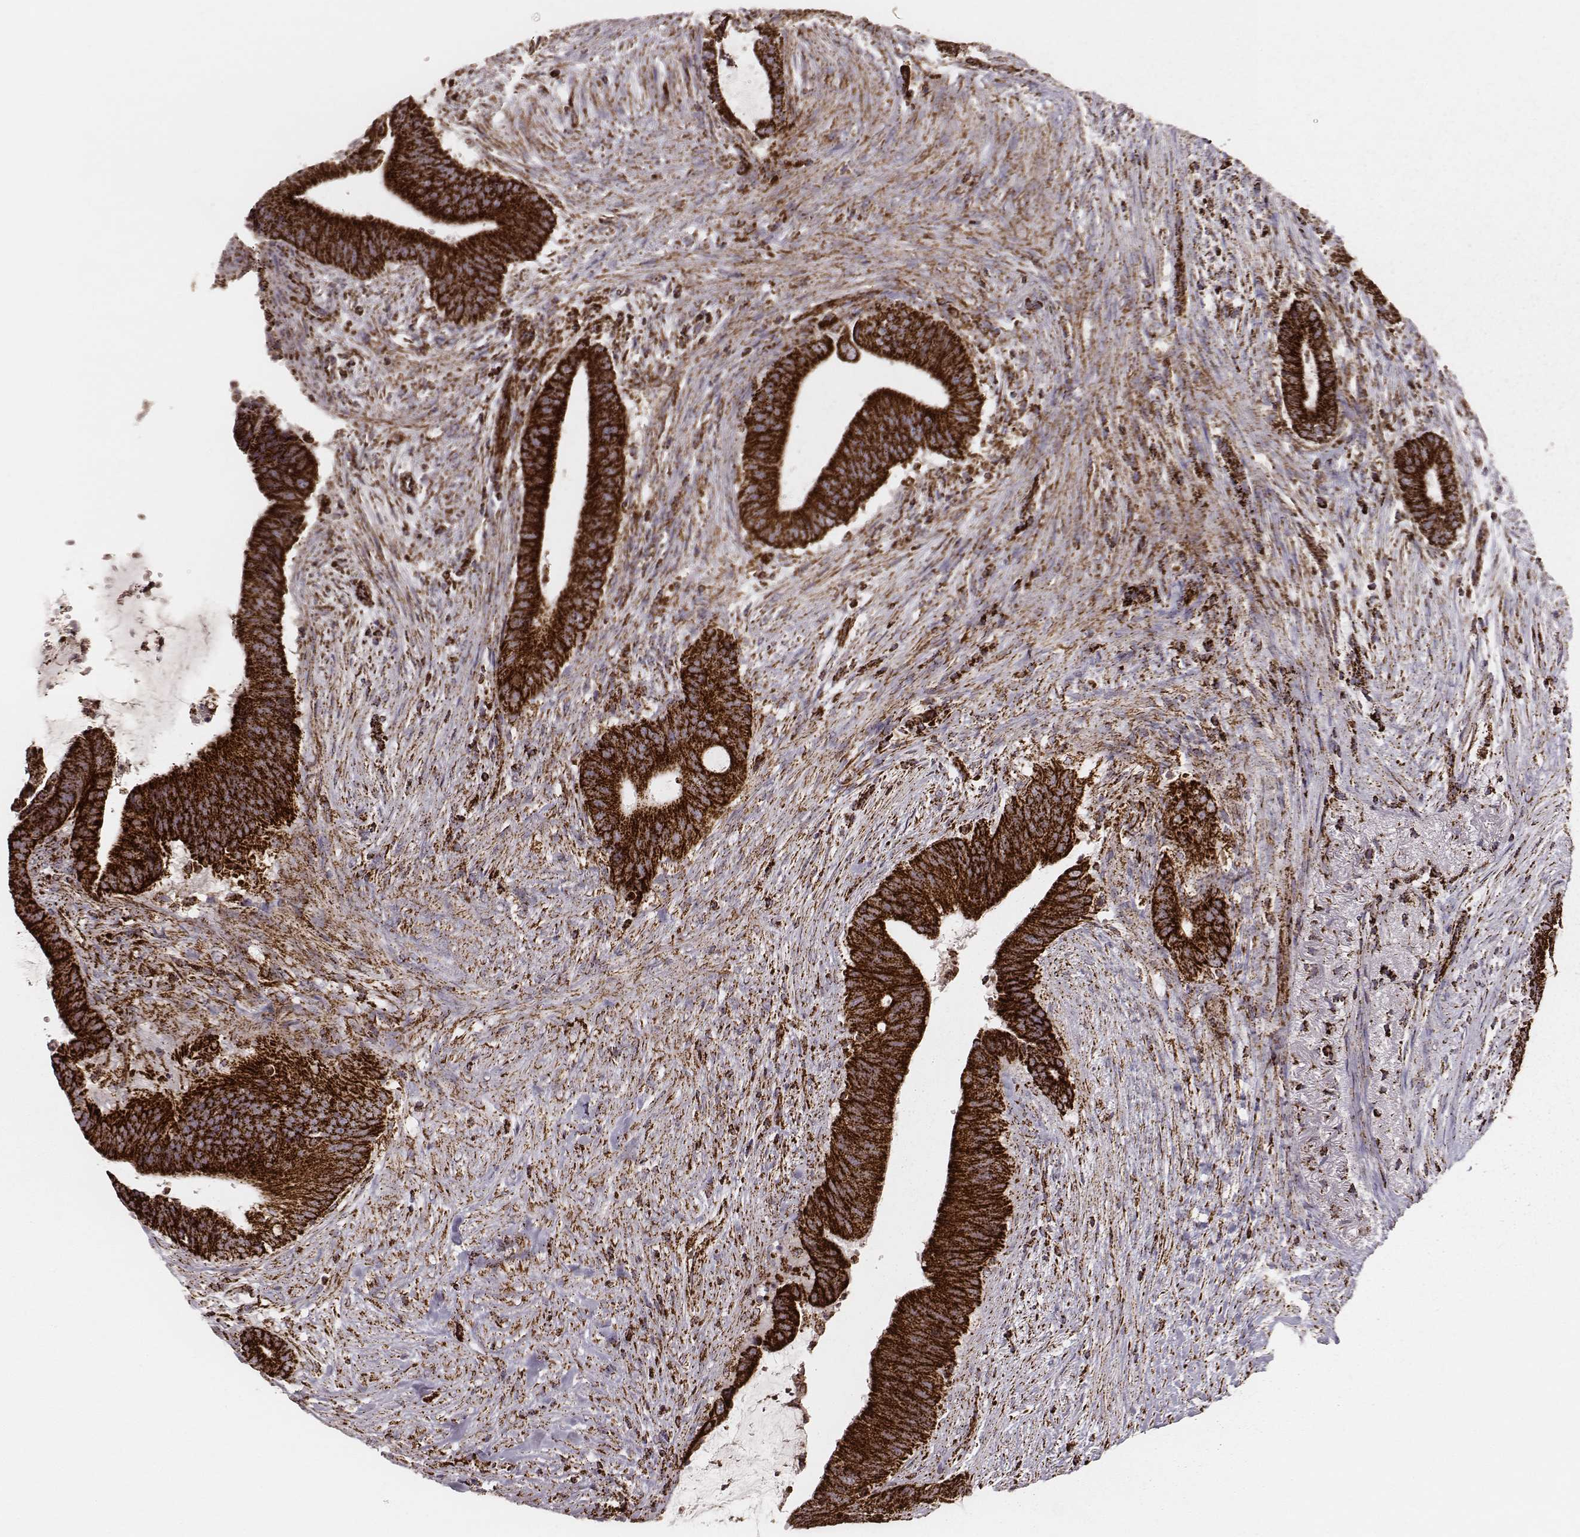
{"staining": {"intensity": "strong", "quantity": ">75%", "location": "cytoplasmic/membranous"}, "tissue": "colorectal cancer", "cell_type": "Tumor cells", "image_type": "cancer", "snomed": [{"axis": "morphology", "description": "Adenocarcinoma, NOS"}, {"axis": "topography", "description": "Colon"}], "caption": "Immunohistochemical staining of human colorectal adenocarcinoma displays high levels of strong cytoplasmic/membranous positivity in about >75% of tumor cells. (Stains: DAB (3,3'-diaminobenzidine) in brown, nuclei in blue, Microscopy: brightfield microscopy at high magnification).", "gene": "TUFM", "patient": {"sex": "female", "age": 43}}